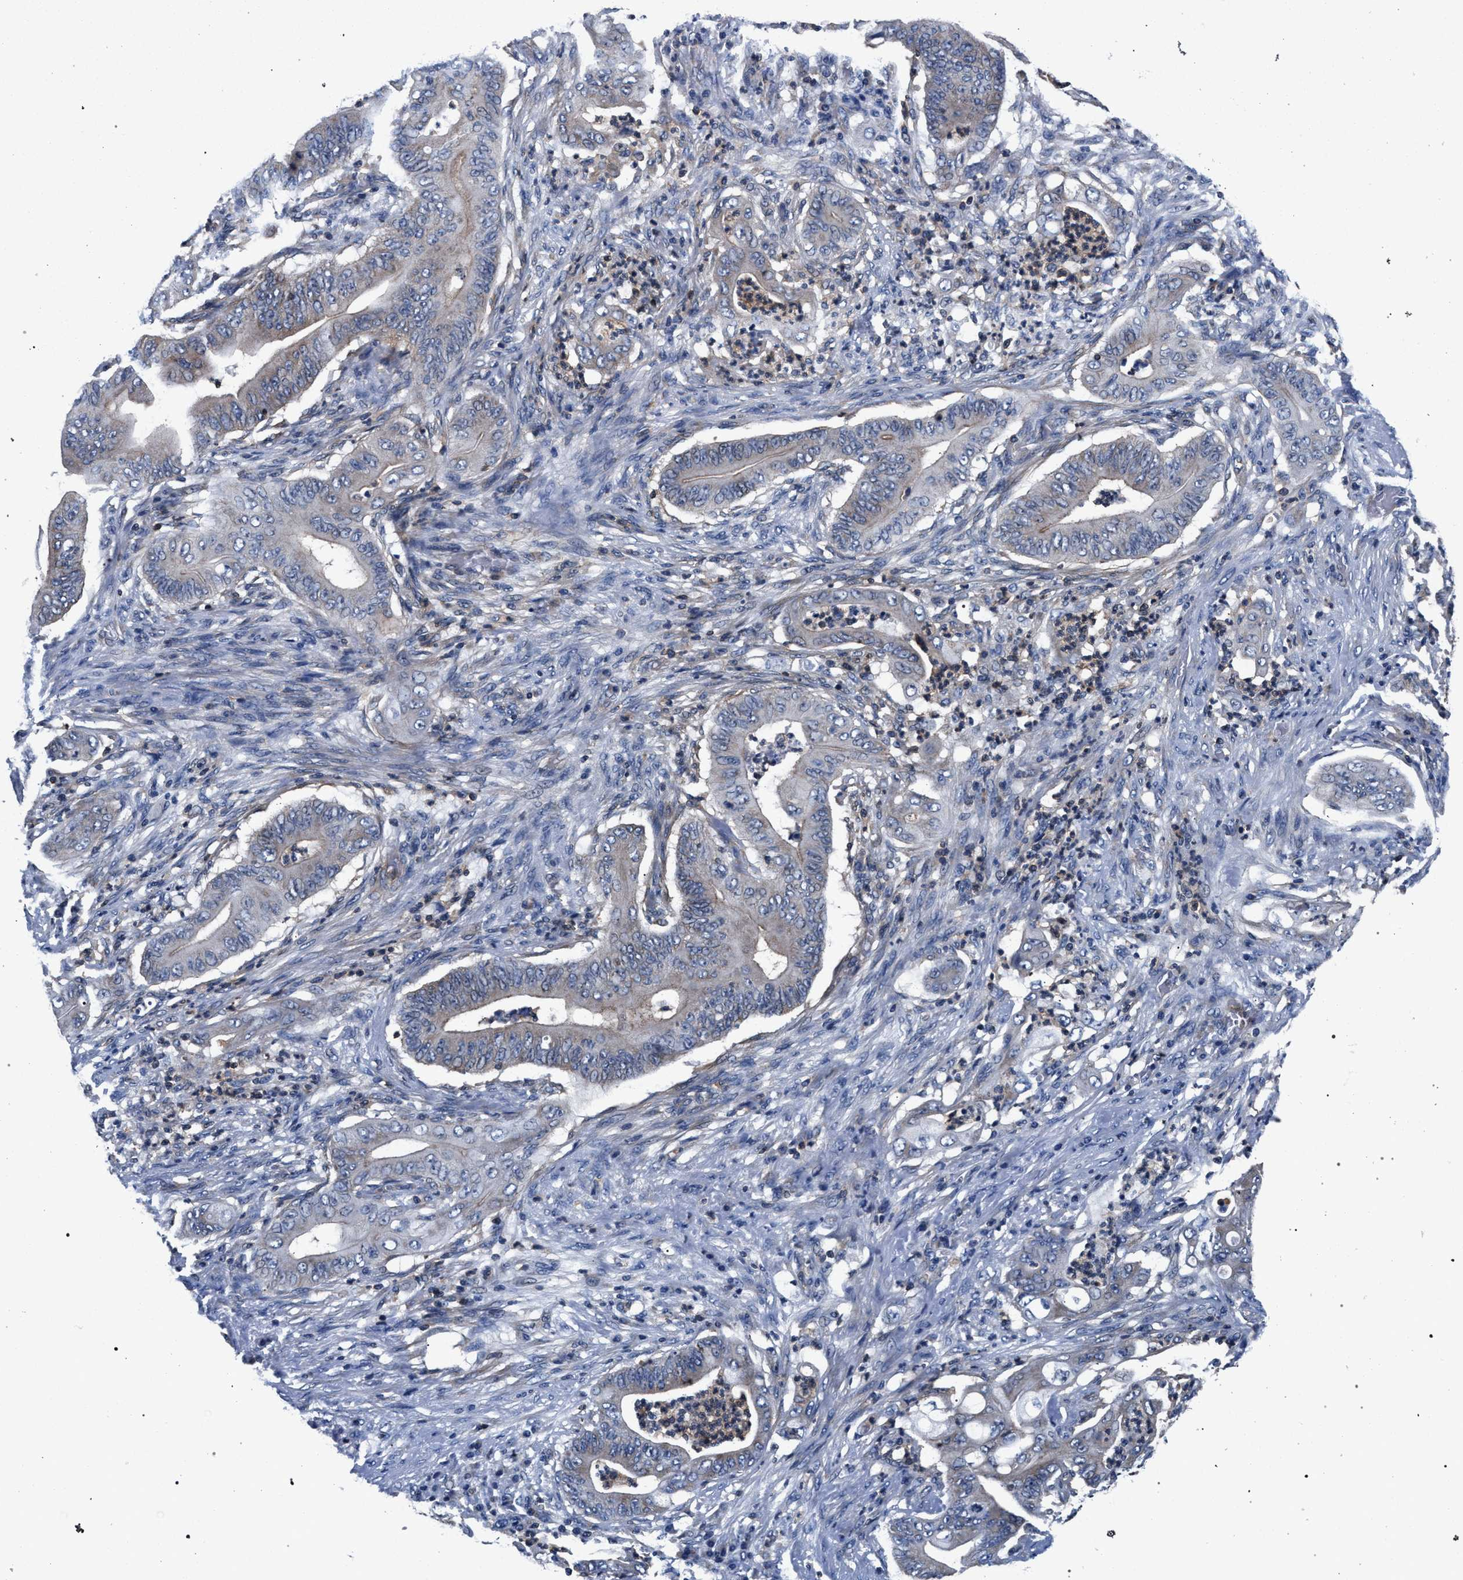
{"staining": {"intensity": "negative", "quantity": "none", "location": "none"}, "tissue": "stomach cancer", "cell_type": "Tumor cells", "image_type": "cancer", "snomed": [{"axis": "morphology", "description": "Adenocarcinoma, NOS"}, {"axis": "topography", "description": "Stomach"}], "caption": "DAB (3,3'-diaminobenzidine) immunohistochemical staining of stomach adenocarcinoma reveals no significant expression in tumor cells.", "gene": "LASP1", "patient": {"sex": "female", "age": 73}}